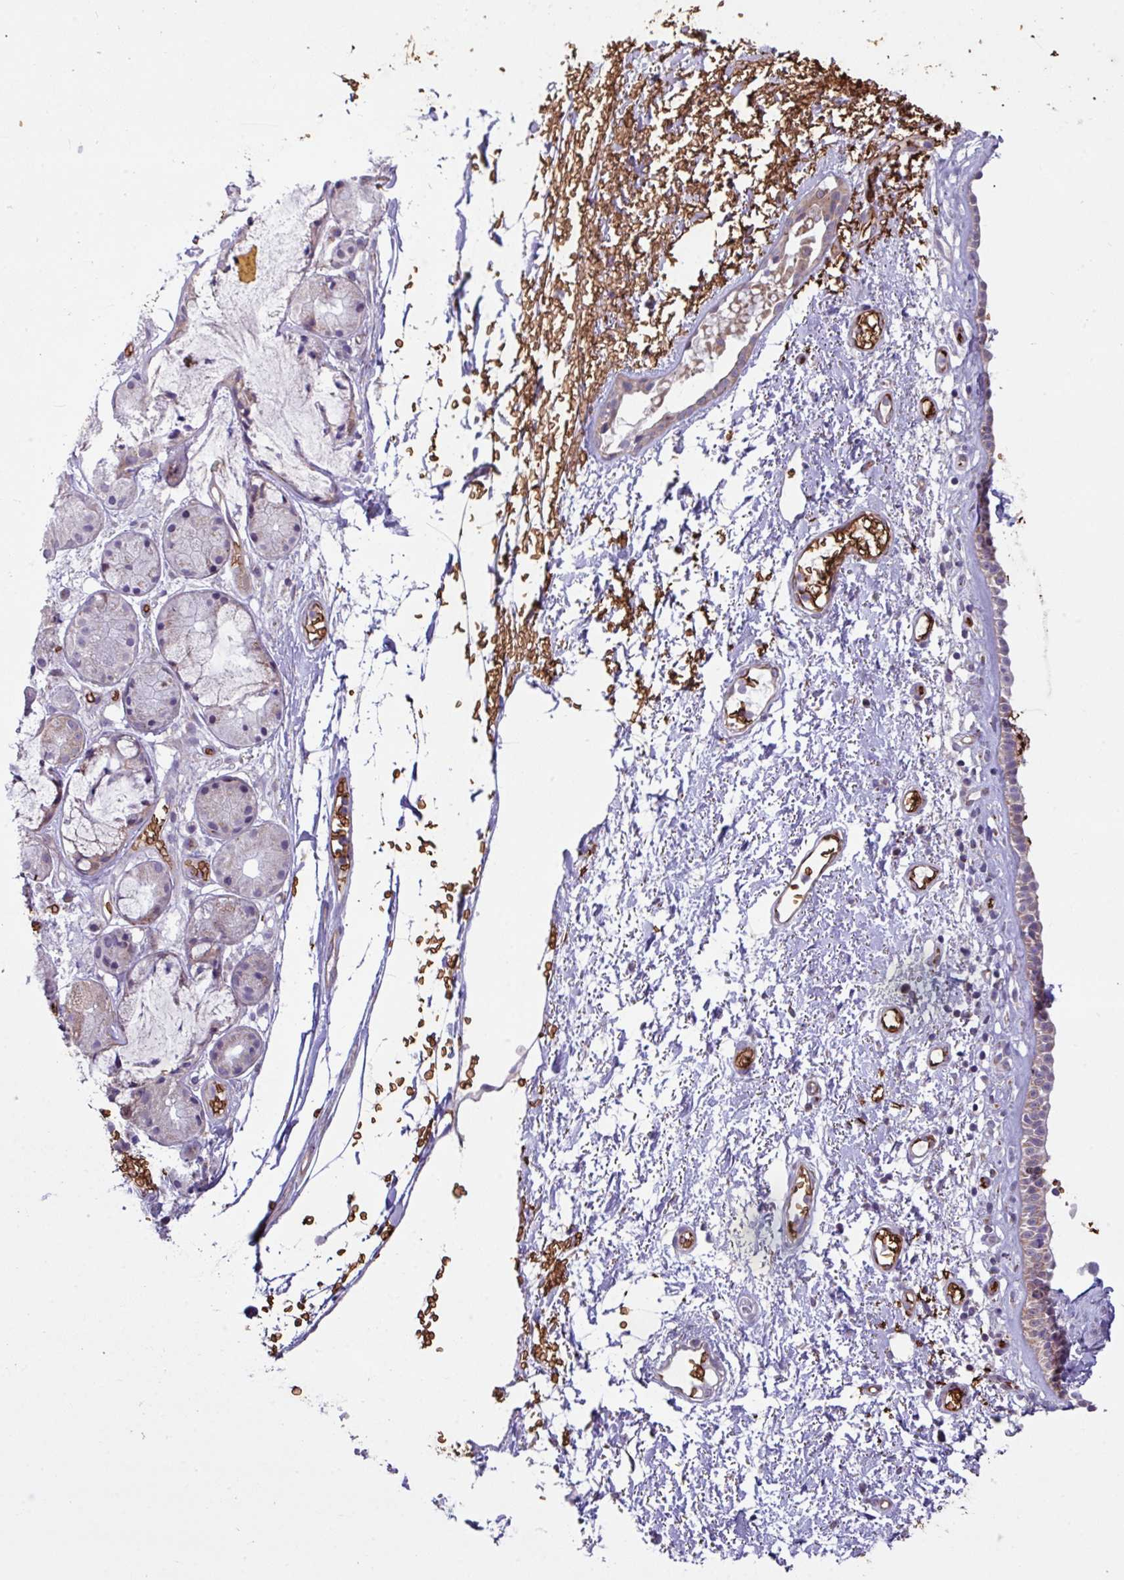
{"staining": {"intensity": "negative", "quantity": "none", "location": "none"}, "tissue": "nasopharynx", "cell_type": "Respiratory epithelial cells", "image_type": "normal", "snomed": [{"axis": "morphology", "description": "Normal tissue, NOS"}, {"axis": "topography", "description": "Cartilage tissue"}, {"axis": "topography", "description": "Nasopharynx"}], "caption": "Immunohistochemistry photomicrograph of benign nasopharynx: human nasopharynx stained with DAB displays no significant protein expression in respiratory epithelial cells.", "gene": "RAD21L1", "patient": {"sex": "male", "age": 56}}